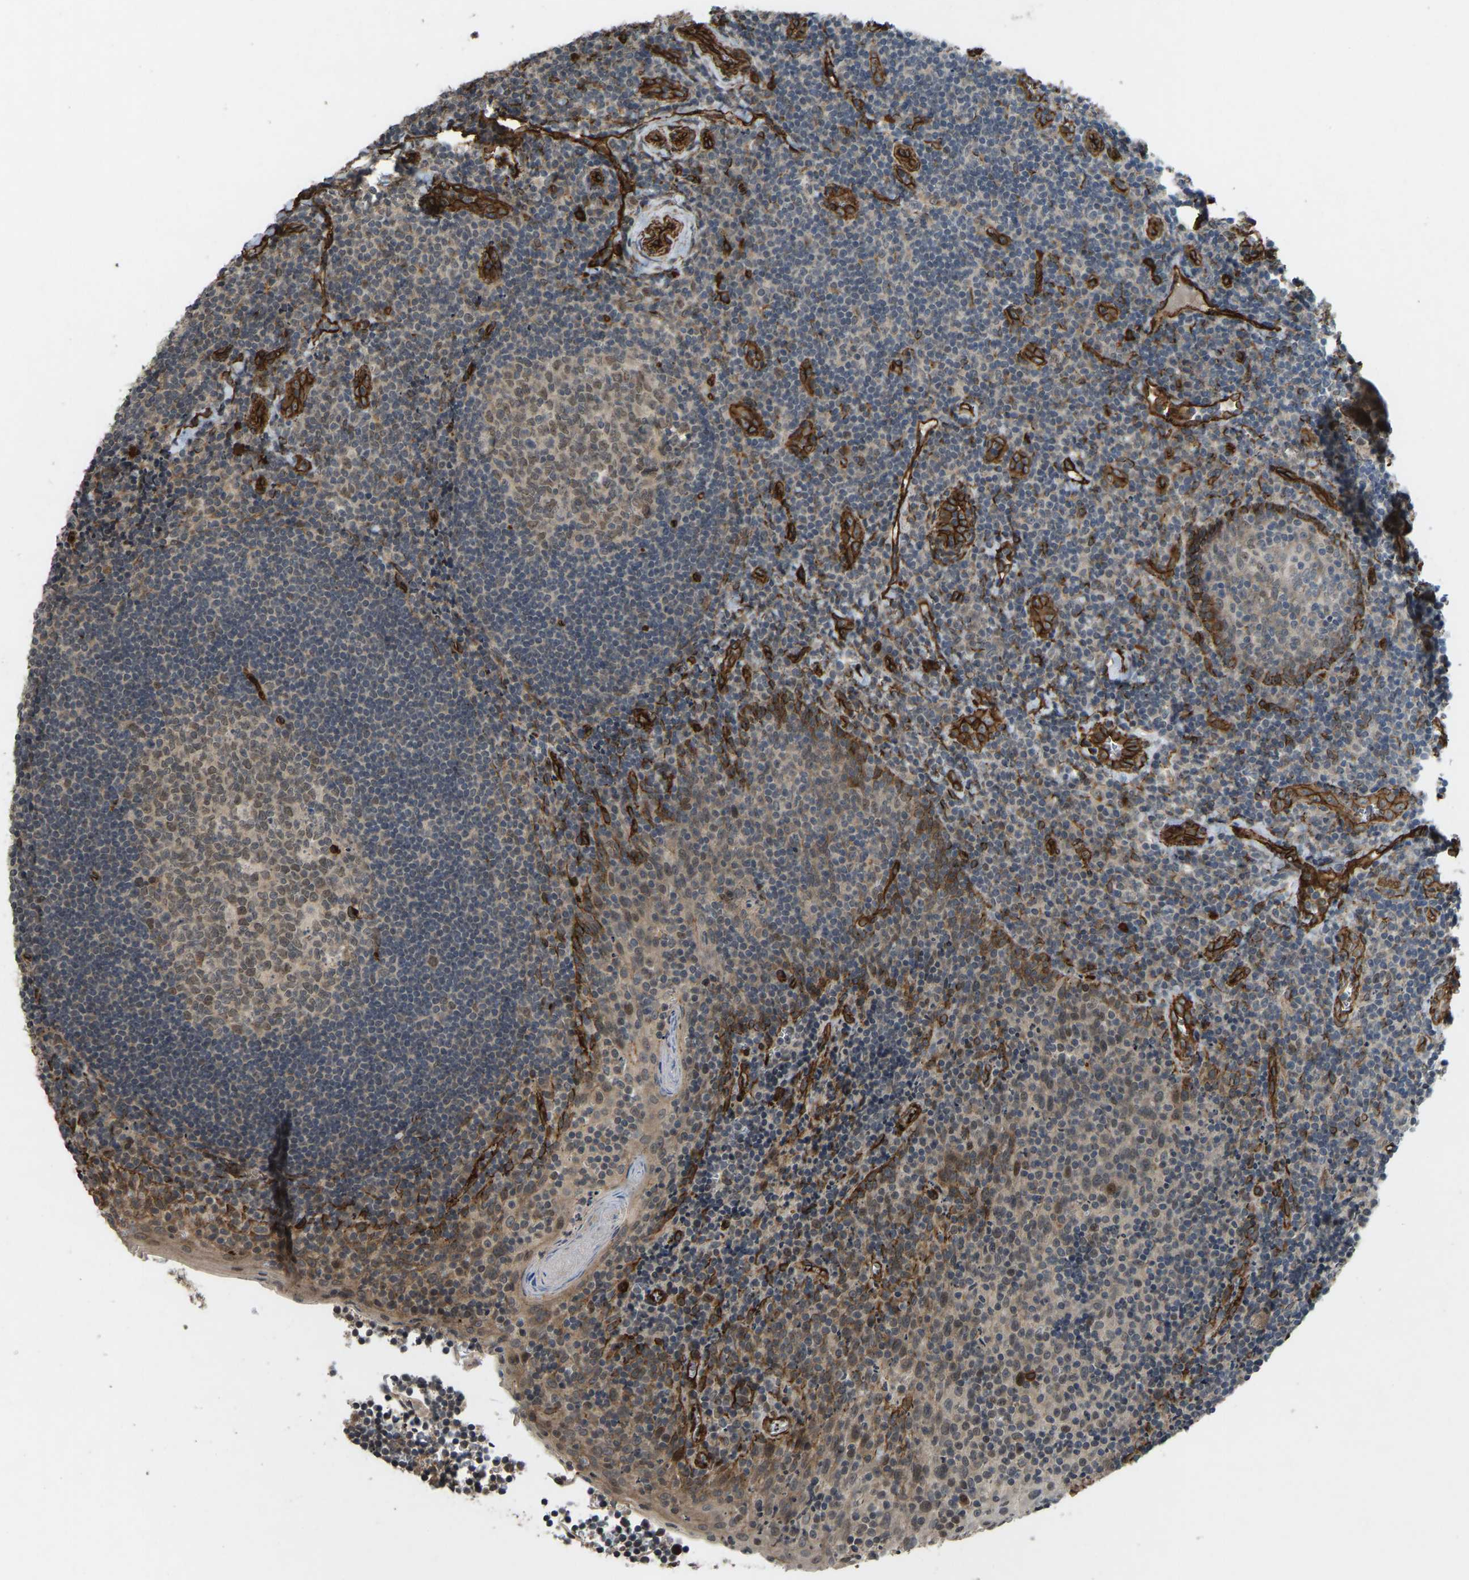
{"staining": {"intensity": "weak", "quantity": "25%-75%", "location": "cytoplasmic/membranous,nuclear"}, "tissue": "tonsil", "cell_type": "Germinal center cells", "image_type": "normal", "snomed": [{"axis": "morphology", "description": "Normal tissue, NOS"}, {"axis": "morphology", "description": "Inflammation, NOS"}, {"axis": "topography", "description": "Tonsil"}], "caption": "DAB (3,3'-diaminobenzidine) immunohistochemical staining of unremarkable human tonsil demonstrates weak cytoplasmic/membranous,nuclear protein expression in about 25%-75% of germinal center cells.", "gene": "NMB", "patient": {"sex": "female", "age": 31}}